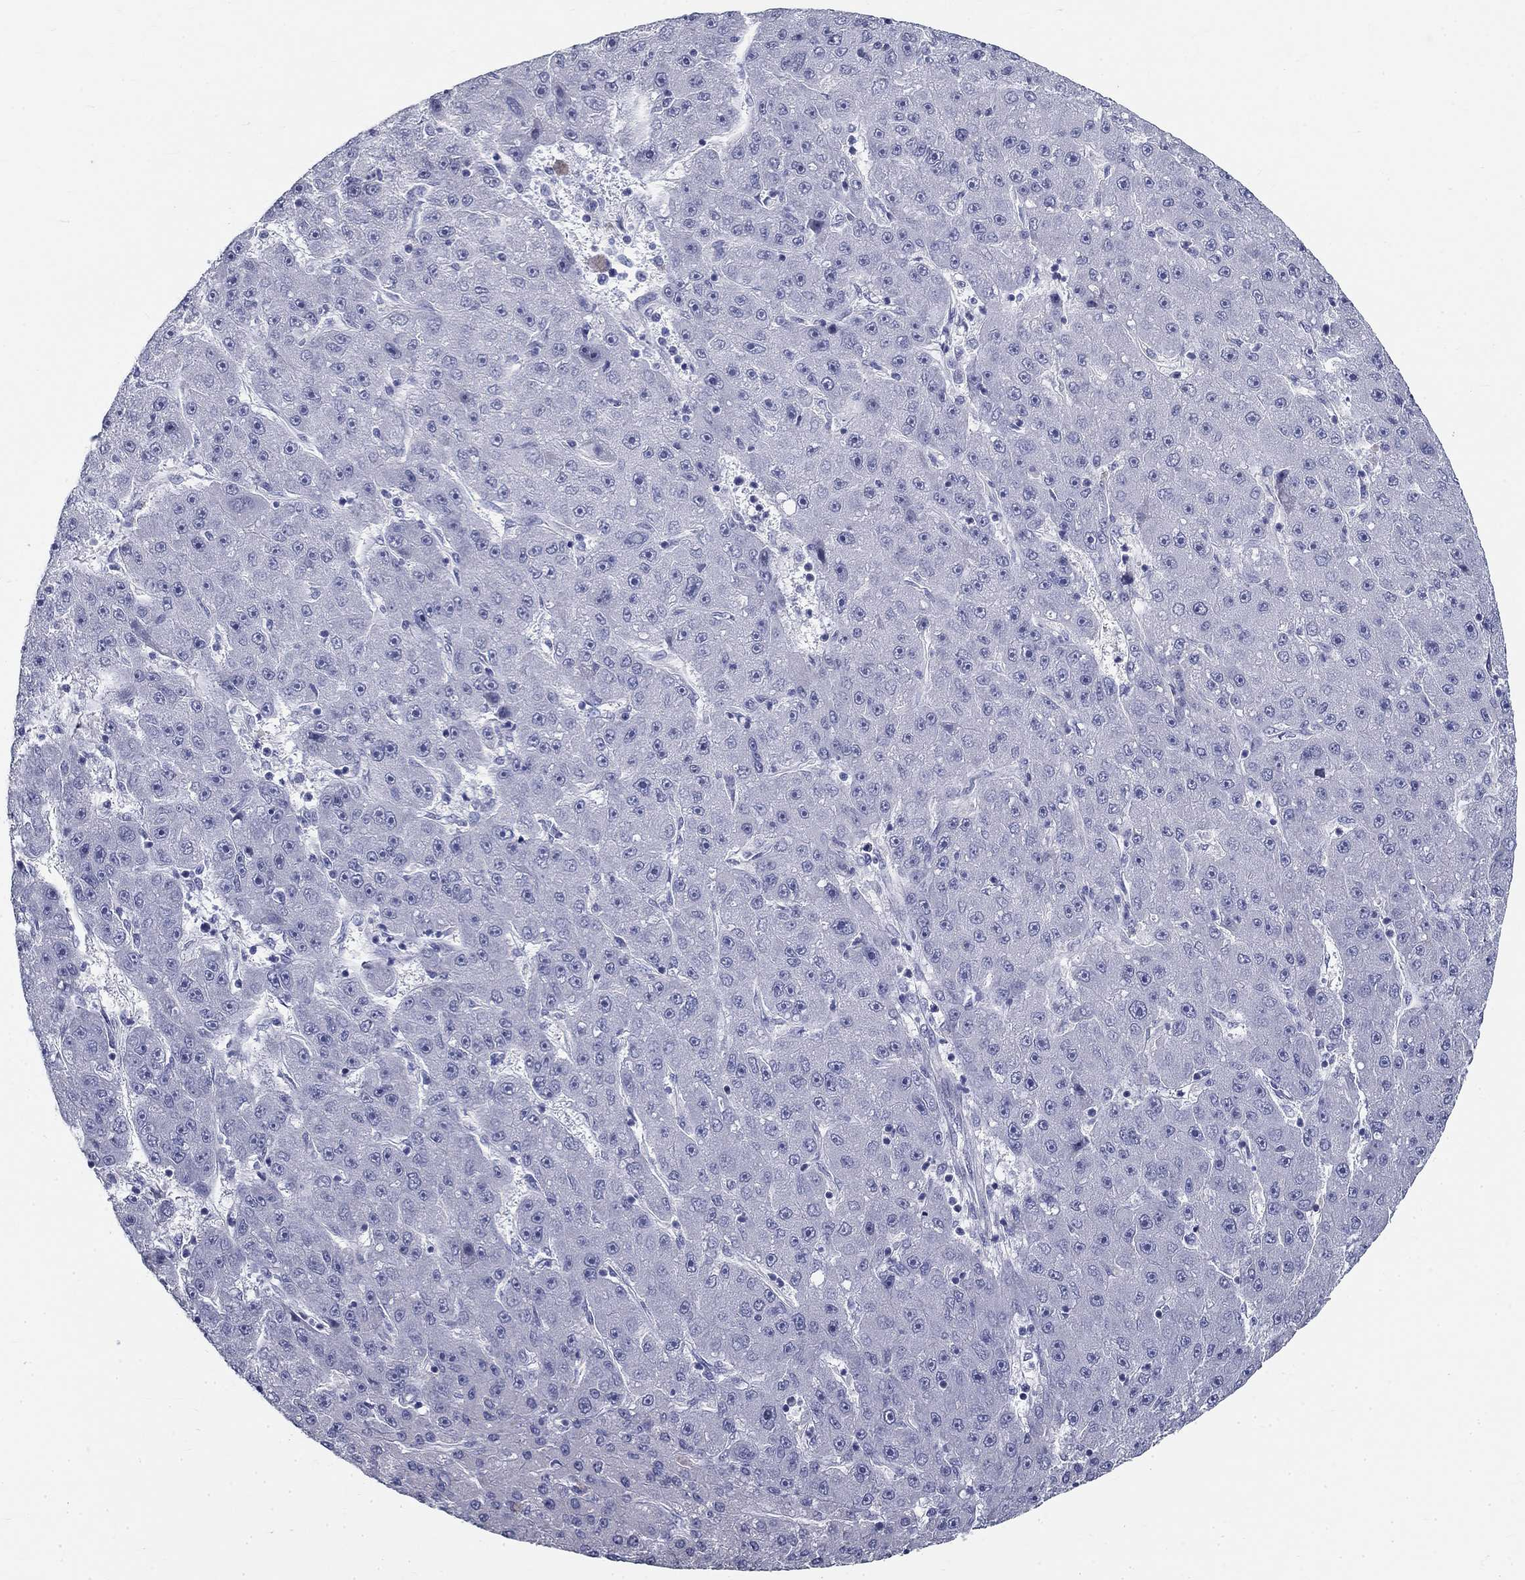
{"staining": {"intensity": "negative", "quantity": "none", "location": "none"}, "tissue": "liver cancer", "cell_type": "Tumor cells", "image_type": "cancer", "snomed": [{"axis": "morphology", "description": "Carcinoma, Hepatocellular, NOS"}, {"axis": "topography", "description": "Liver"}], "caption": "Immunohistochemical staining of hepatocellular carcinoma (liver) displays no significant staining in tumor cells. Brightfield microscopy of immunohistochemistry (IHC) stained with DAB (3,3'-diaminobenzidine) (brown) and hematoxylin (blue), captured at high magnification.", "gene": "GALNTL5", "patient": {"sex": "male", "age": 67}}